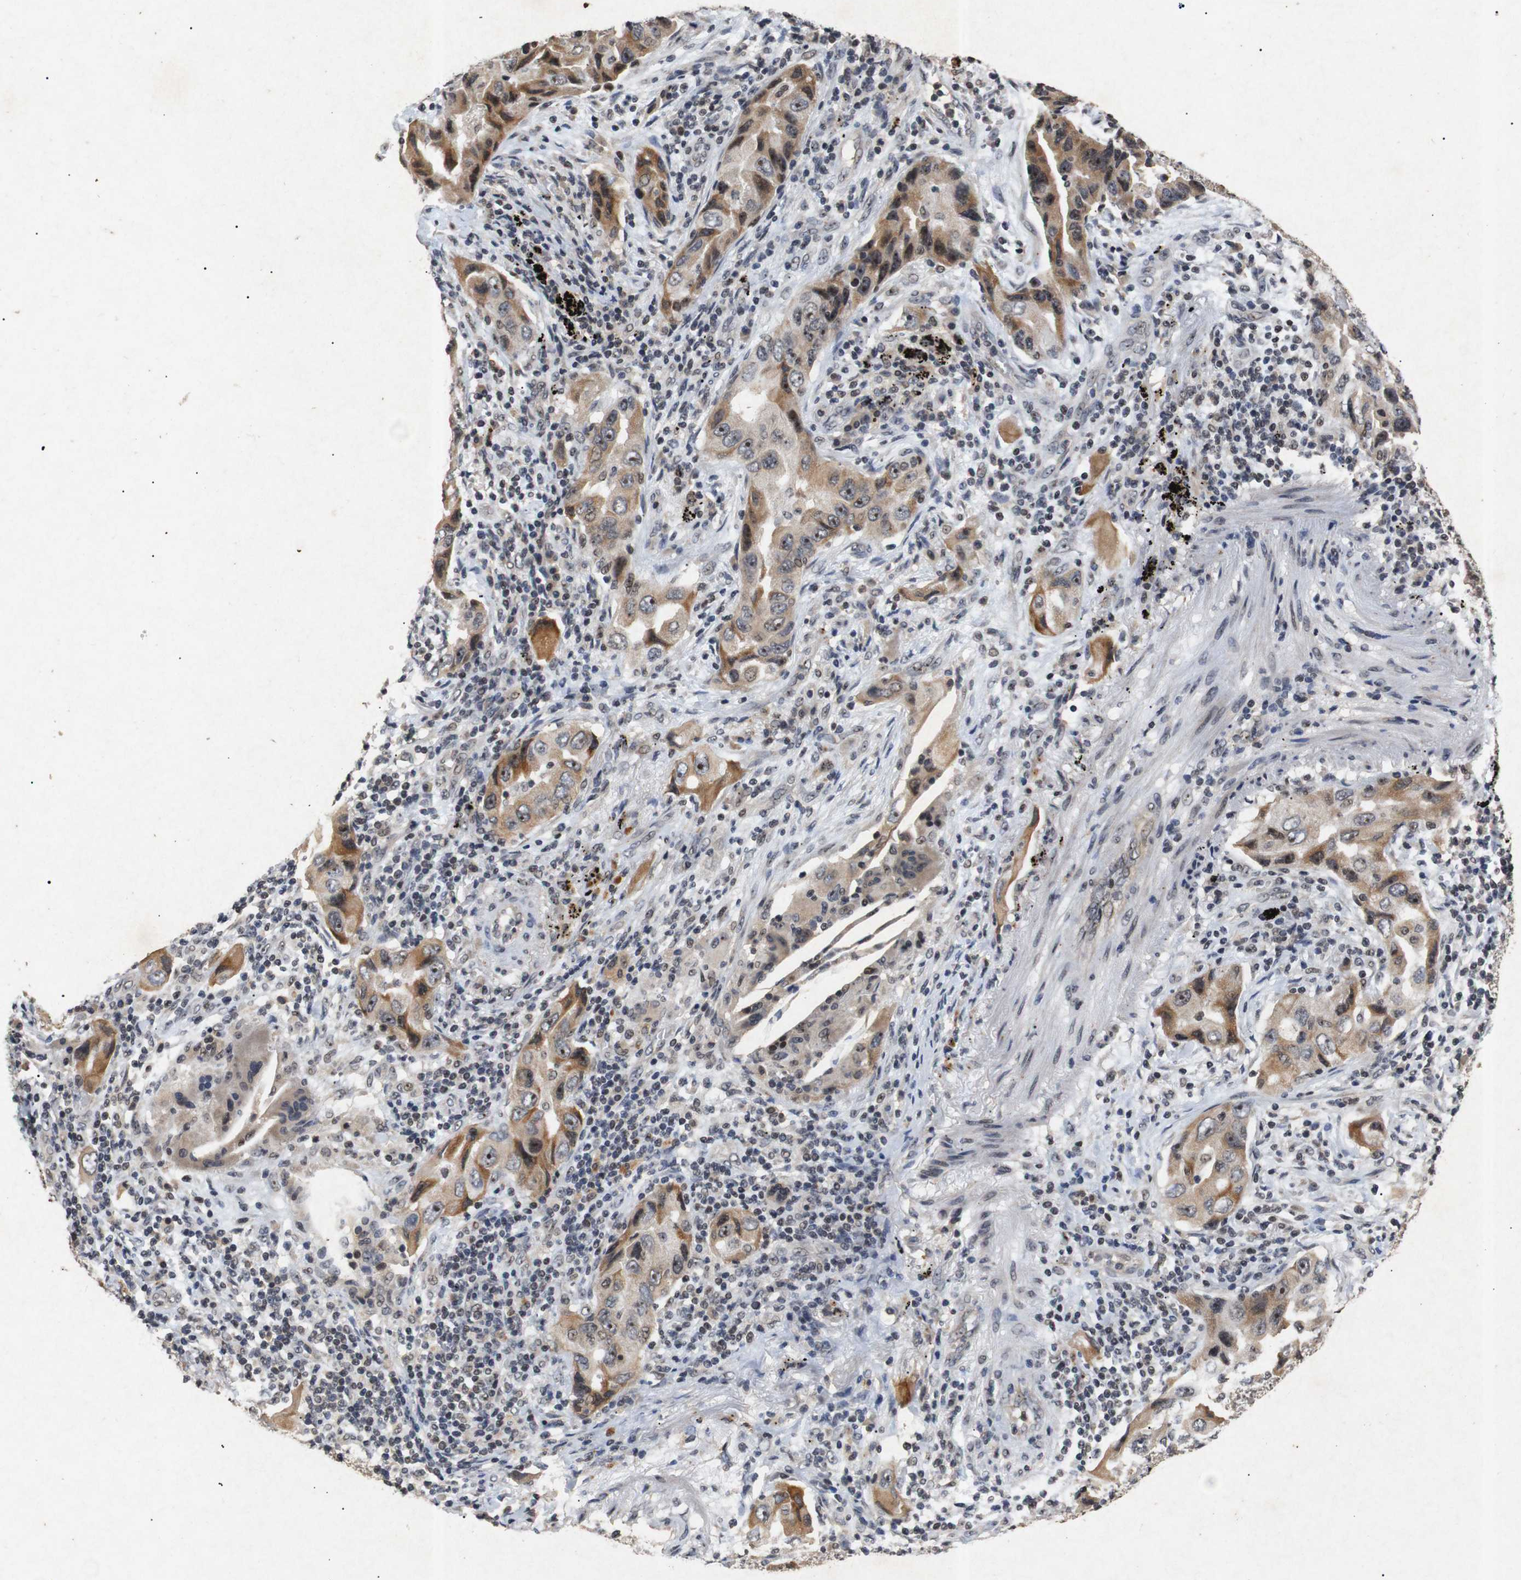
{"staining": {"intensity": "moderate", "quantity": ">75%", "location": "cytoplasmic/membranous,nuclear"}, "tissue": "lung cancer", "cell_type": "Tumor cells", "image_type": "cancer", "snomed": [{"axis": "morphology", "description": "Adenocarcinoma, NOS"}, {"axis": "topography", "description": "Lung"}], "caption": "High-magnification brightfield microscopy of lung cancer stained with DAB (brown) and counterstained with hematoxylin (blue). tumor cells exhibit moderate cytoplasmic/membranous and nuclear staining is identified in about>75% of cells.", "gene": "PARN", "patient": {"sex": "female", "age": 65}}